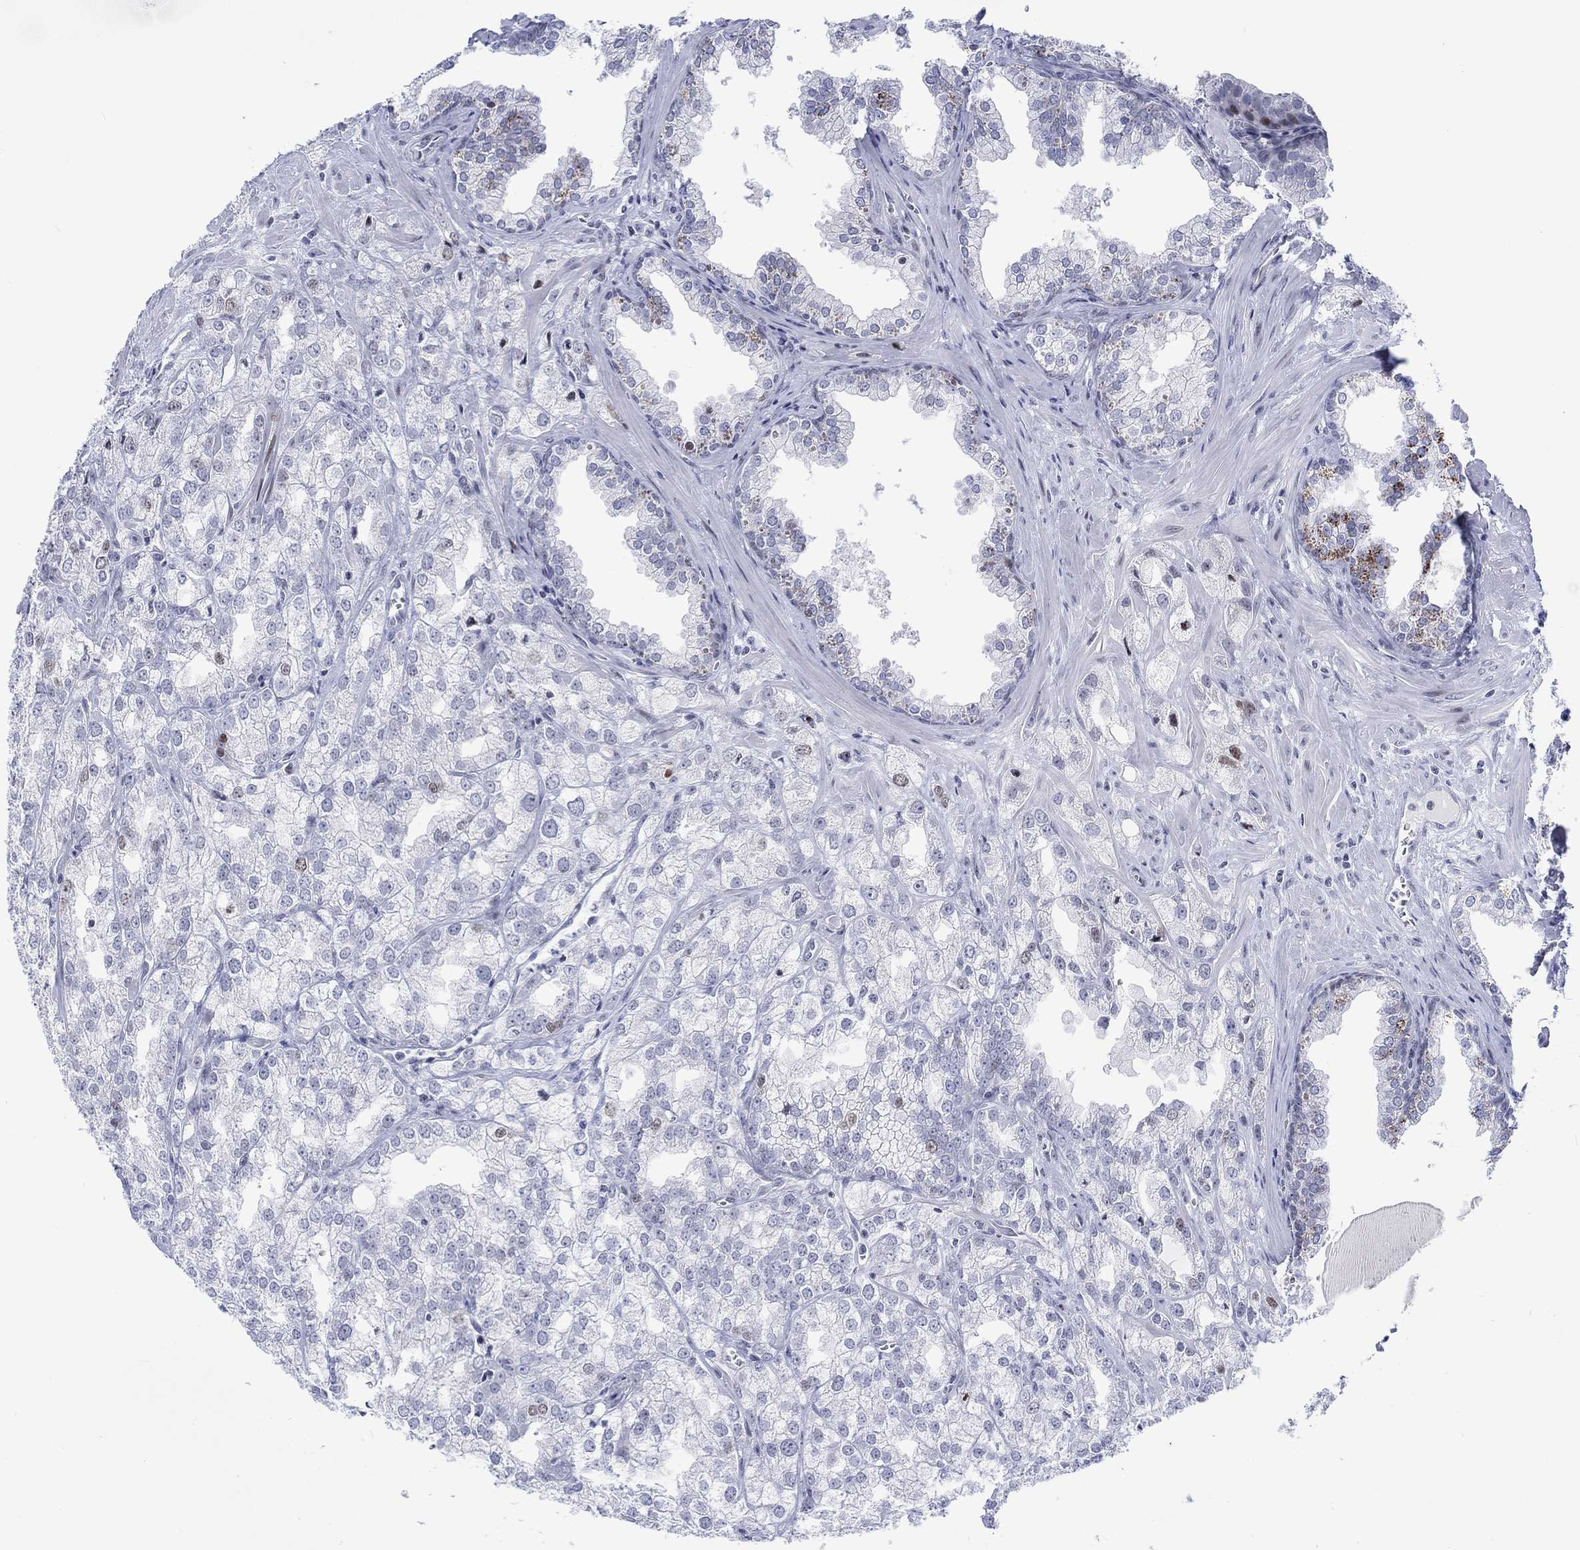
{"staining": {"intensity": "moderate", "quantity": "<25%", "location": "nuclear"}, "tissue": "prostate cancer", "cell_type": "Tumor cells", "image_type": "cancer", "snomed": [{"axis": "morphology", "description": "Adenocarcinoma, NOS"}, {"axis": "topography", "description": "Prostate"}], "caption": "An image of adenocarcinoma (prostate) stained for a protein exhibits moderate nuclear brown staining in tumor cells. (Brightfield microscopy of DAB IHC at high magnification).", "gene": "CDCA2", "patient": {"sex": "male", "age": 70}}